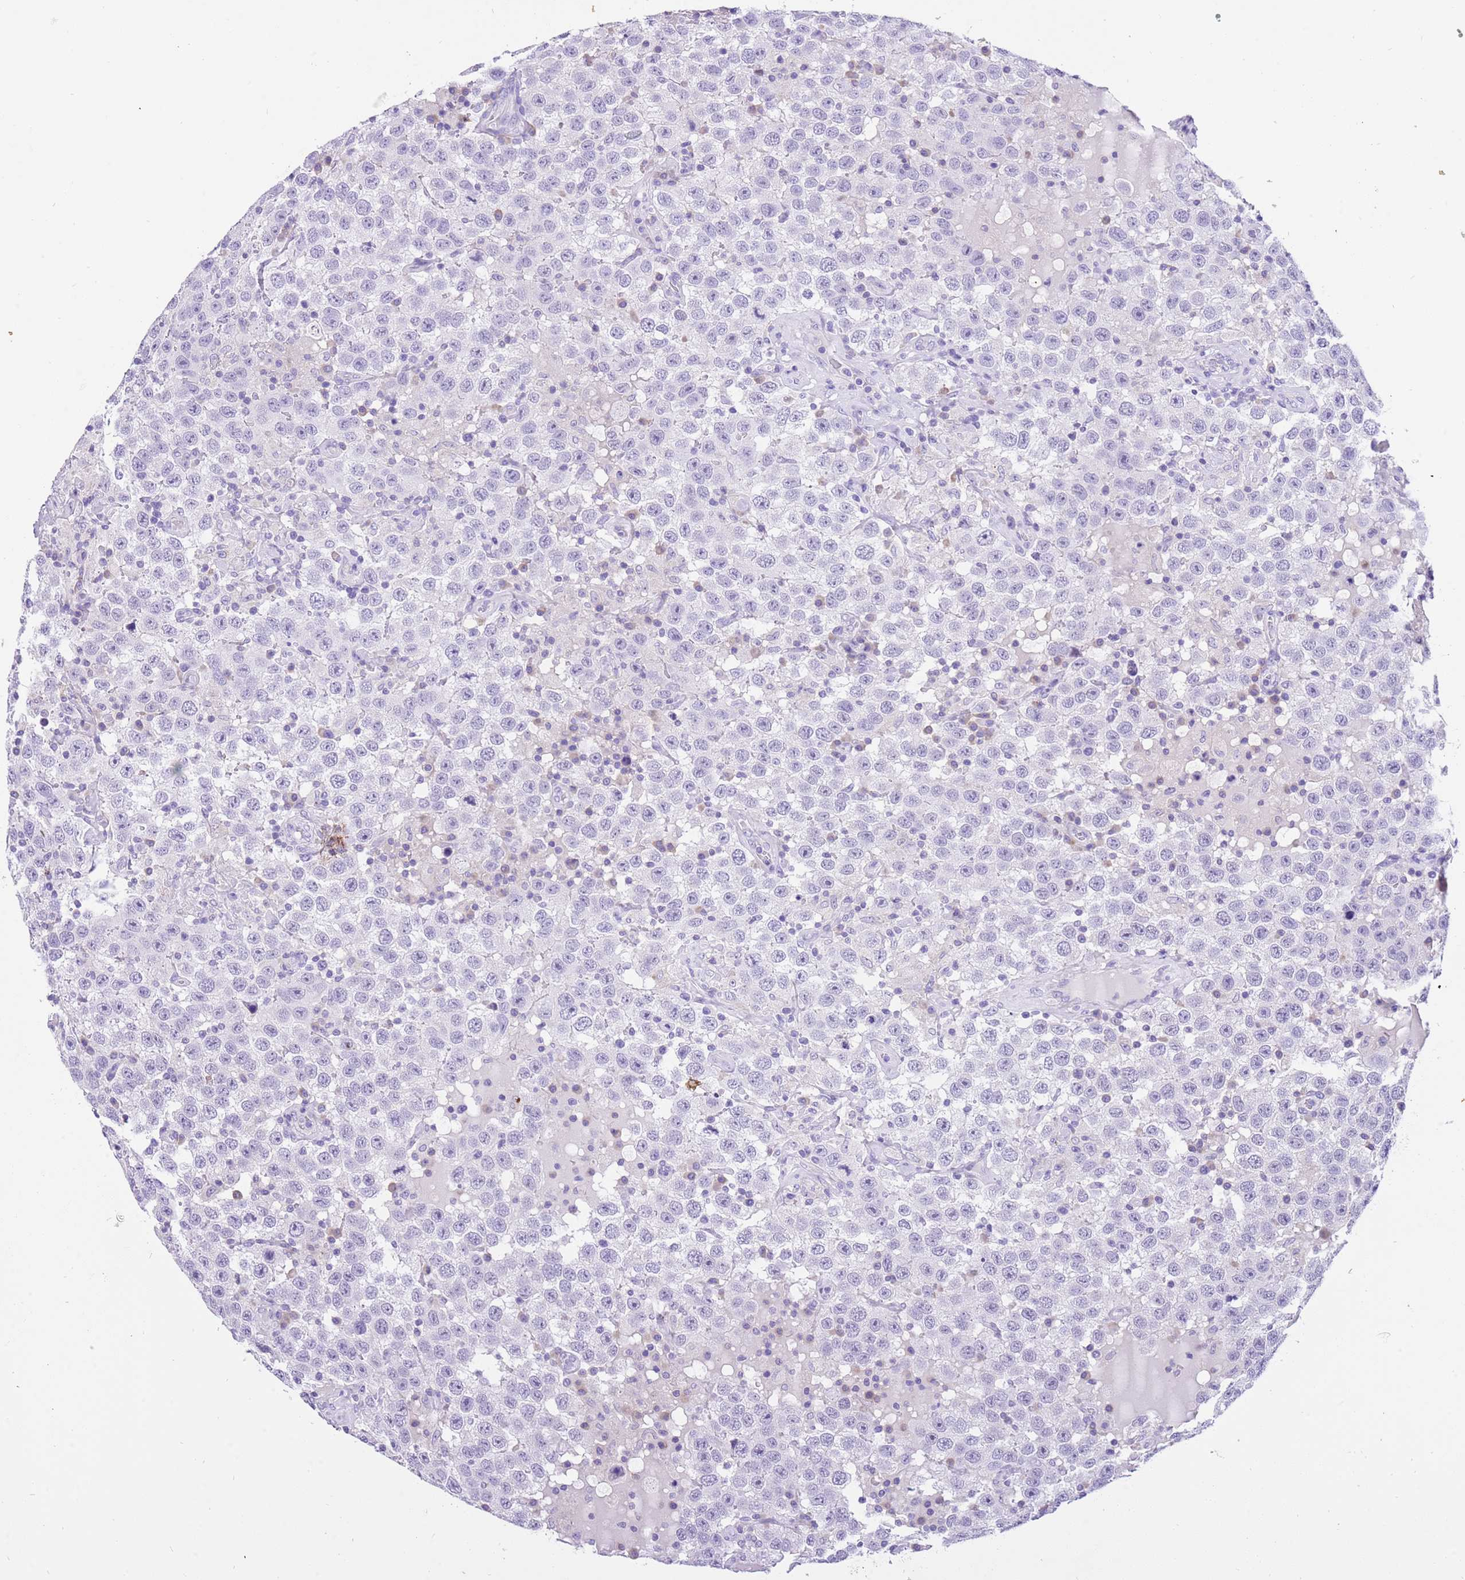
{"staining": {"intensity": "negative", "quantity": "none", "location": "none"}, "tissue": "testis cancer", "cell_type": "Tumor cells", "image_type": "cancer", "snomed": [{"axis": "morphology", "description": "Seminoma, NOS"}, {"axis": "topography", "description": "Testis"}], "caption": "High power microscopy micrograph of an immunohistochemistry image of testis cancer (seminoma), revealing no significant positivity in tumor cells.", "gene": "R3HDM4", "patient": {"sex": "male", "age": 41}}